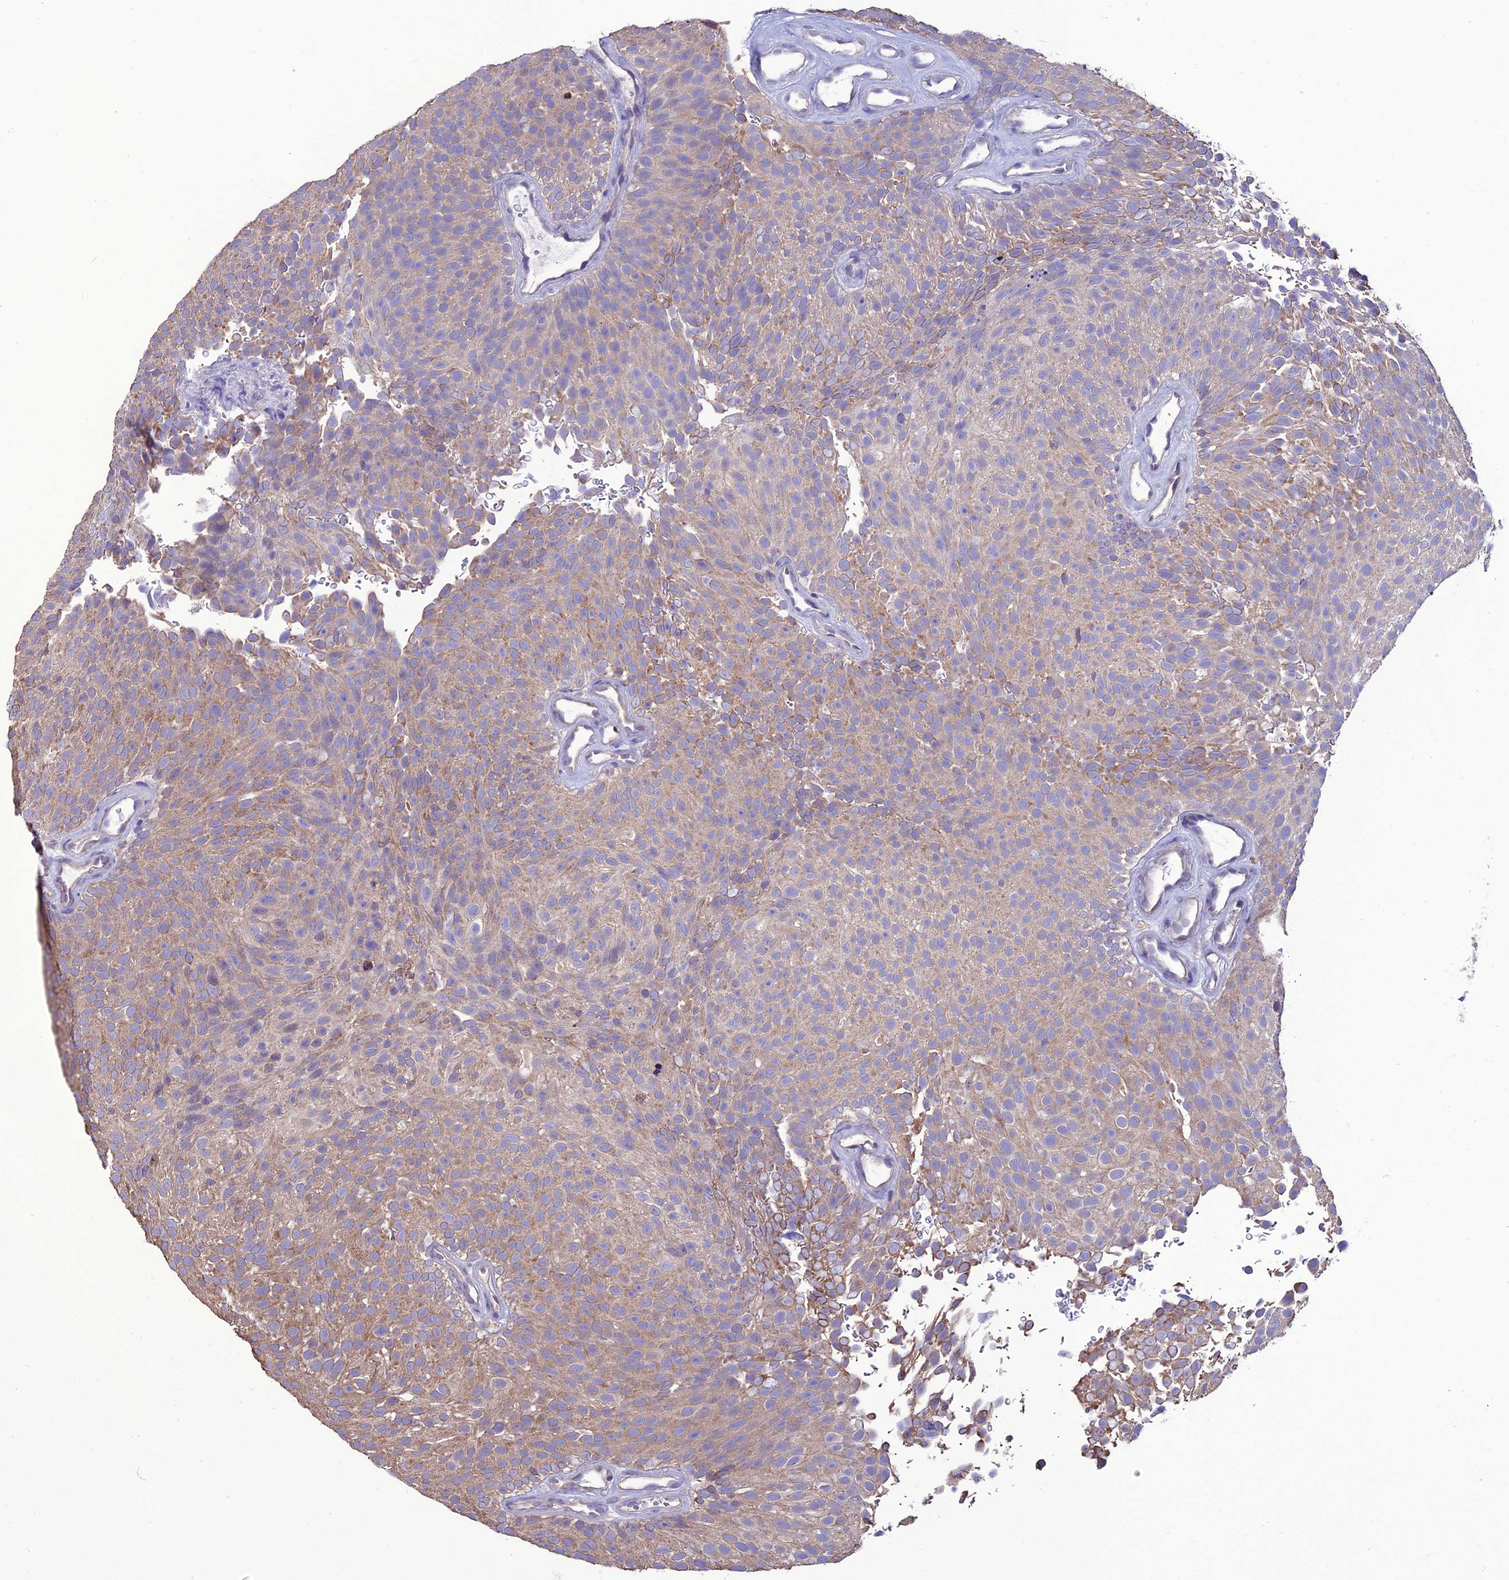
{"staining": {"intensity": "moderate", "quantity": "25%-75%", "location": "cytoplasmic/membranous"}, "tissue": "urothelial cancer", "cell_type": "Tumor cells", "image_type": "cancer", "snomed": [{"axis": "morphology", "description": "Urothelial carcinoma, Low grade"}, {"axis": "topography", "description": "Urinary bladder"}], "caption": "The histopathology image displays a brown stain indicating the presence of a protein in the cytoplasmic/membranous of tumor cells in urothelial cancer.", "gene": "HOGA1", "patient": {"sex": "male", "age": 78}}